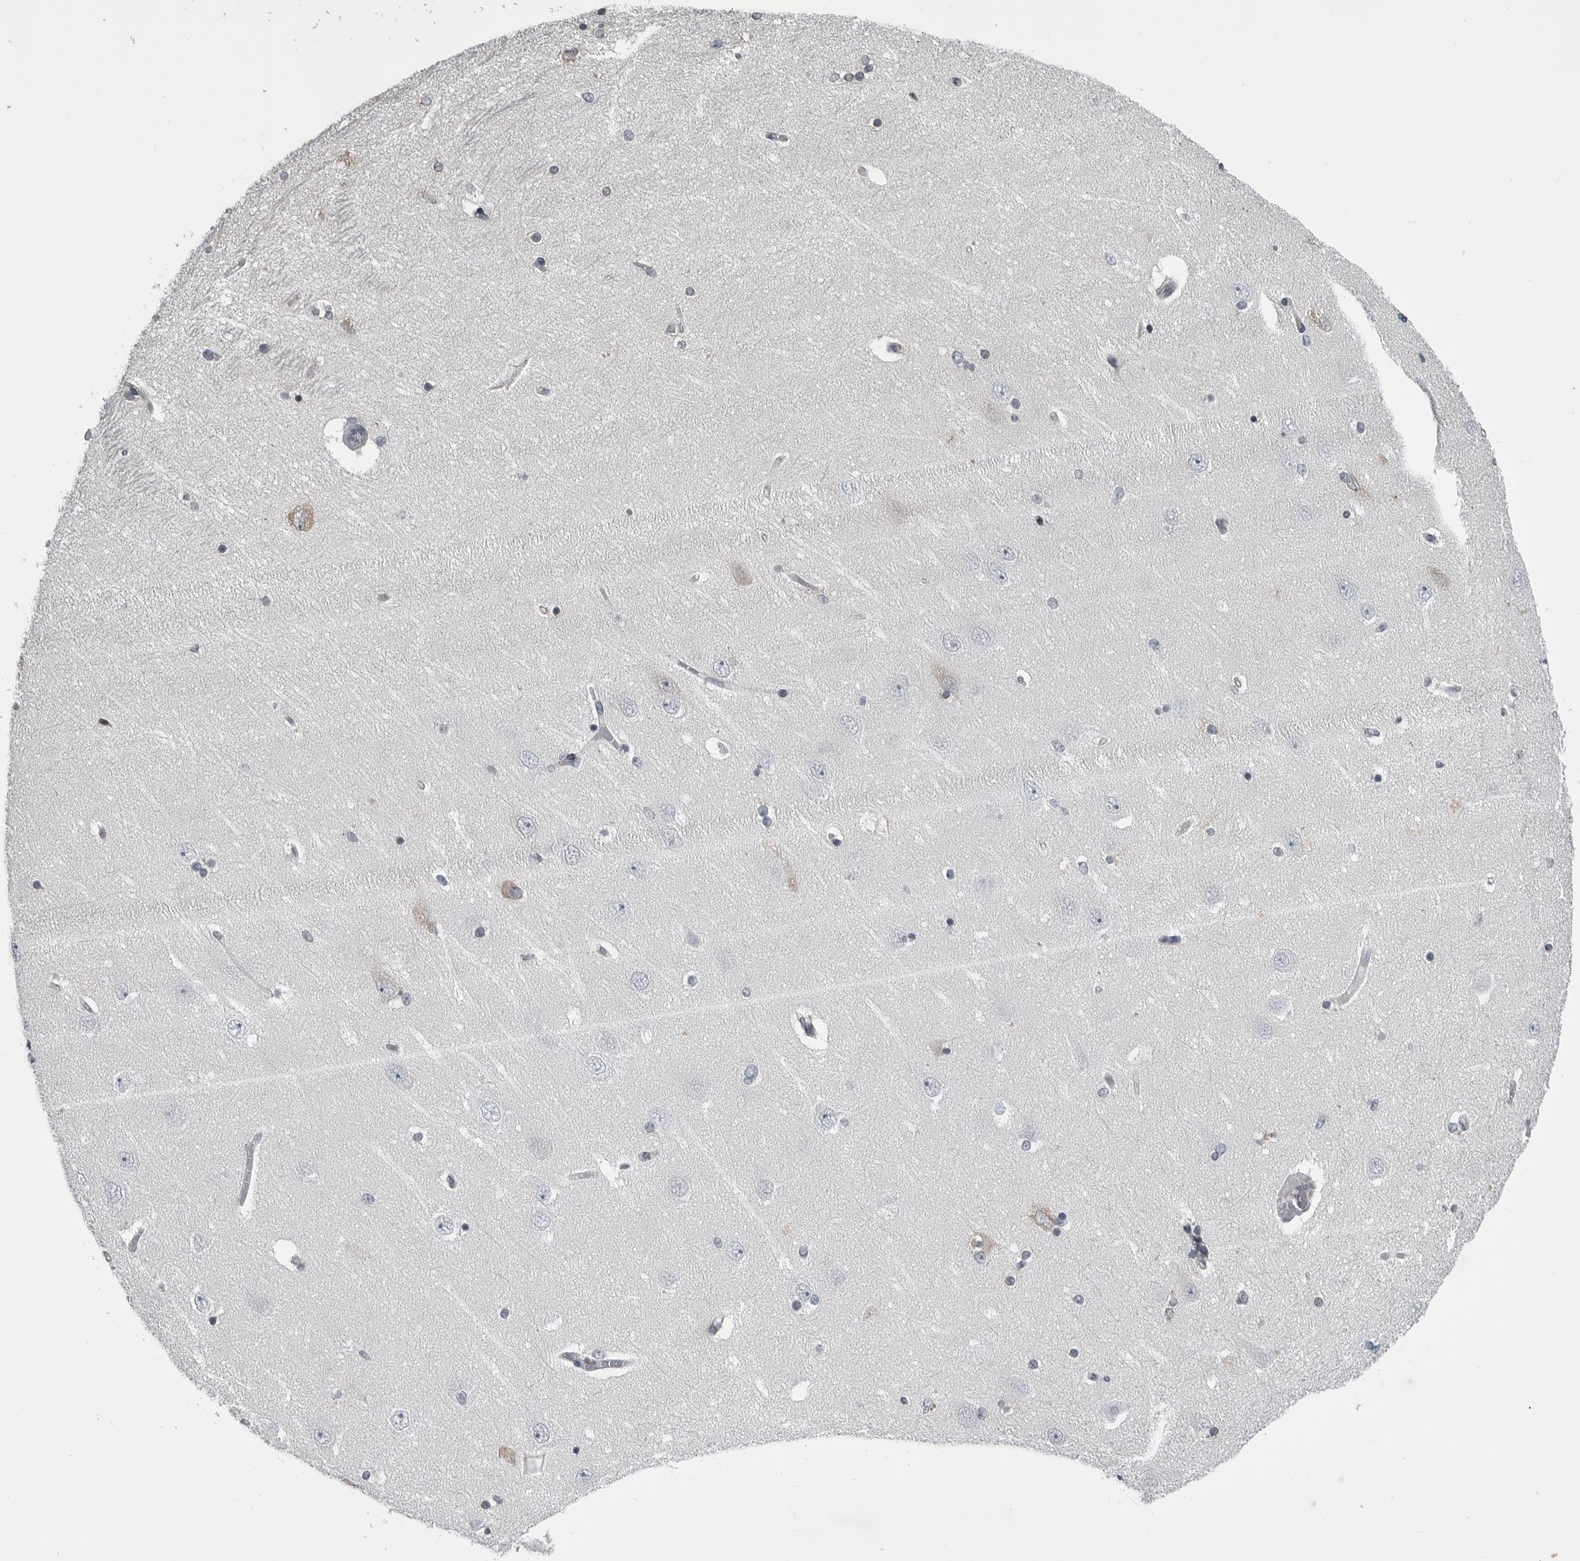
{"staining": {"intensity": "negative", "quantity": "none", "location": "none"}, "tissue": "hippocampus", "cell_type": "Glial cells", "image_type": "normal", "snomed": [{"axis": "morphology", "description": "Normal tissue, NOS"}, {"axis": "topography", "description": "Hippocampus"}], "caption": "High power microscopy image of an immunohistochemistry (IHC) photomicrograph of unremarkable hippocampus, revealing no significant expression in glial cells. The staining is performed using DAB brown chromogen with nuclei counter-stained in using hematoxylin.", "gene": "LYSMD1", "patient": {"sex": "female", "age": 54}}